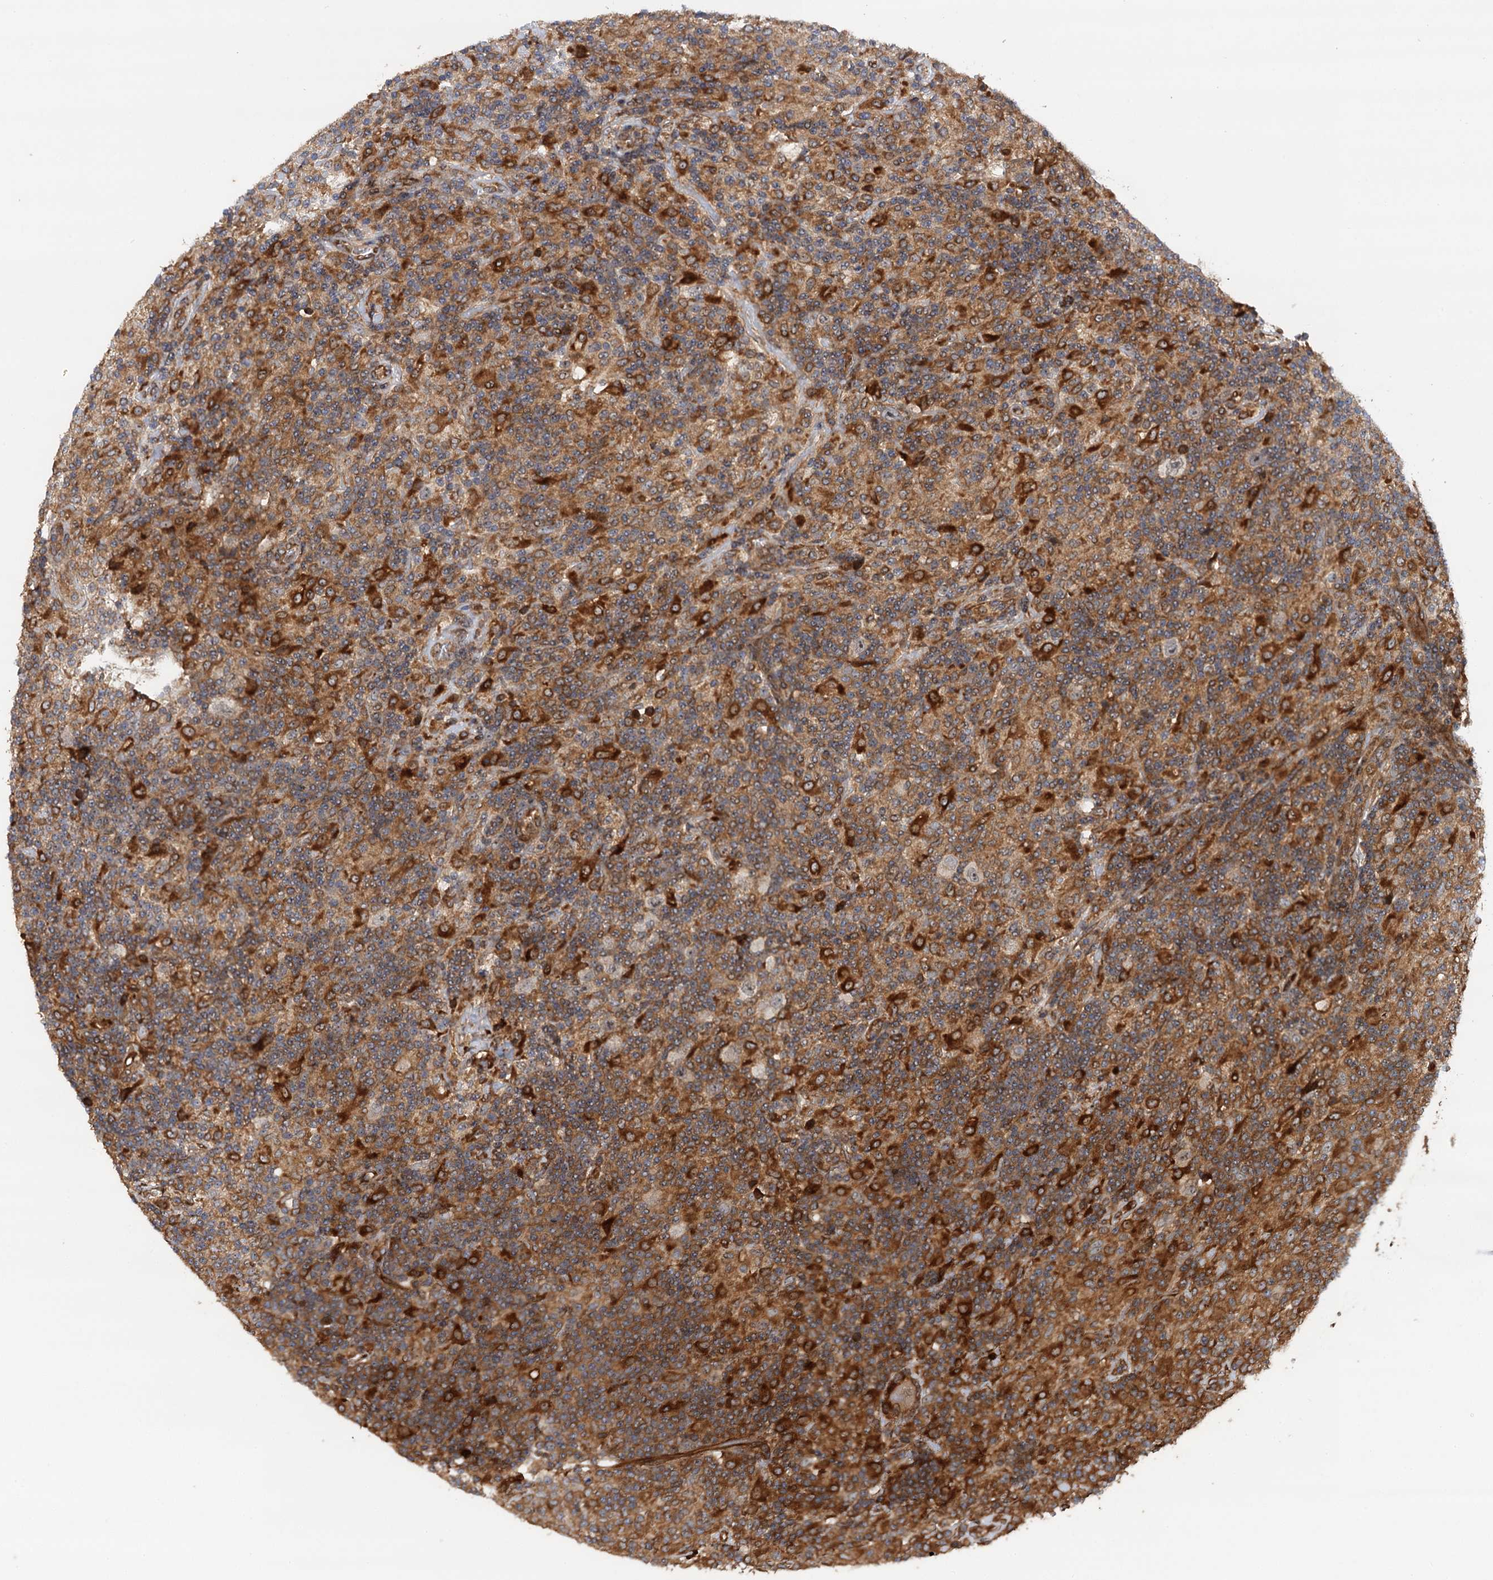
{"staining": {"intensity": "weak", "quantity": "25%-75%", "location": "cytoplasmic/membranous"}, "tissue": "lymphoma", "cell_type": "Tumor cells", "image_type": "cancer", "snomed": [{"axis": "morphology", "description": "Hodgkin's disease, NOS"}, {"axis": "topography", "description": "Lymph node"}], "caption": "A low amount of weak cytoplasmic/membranous staining is present in approximately 25%-75% of tumor cells in Hodgkin's disease tissue.", "gene": "BORA", "patient": {"sex": "male", "age": 70}}